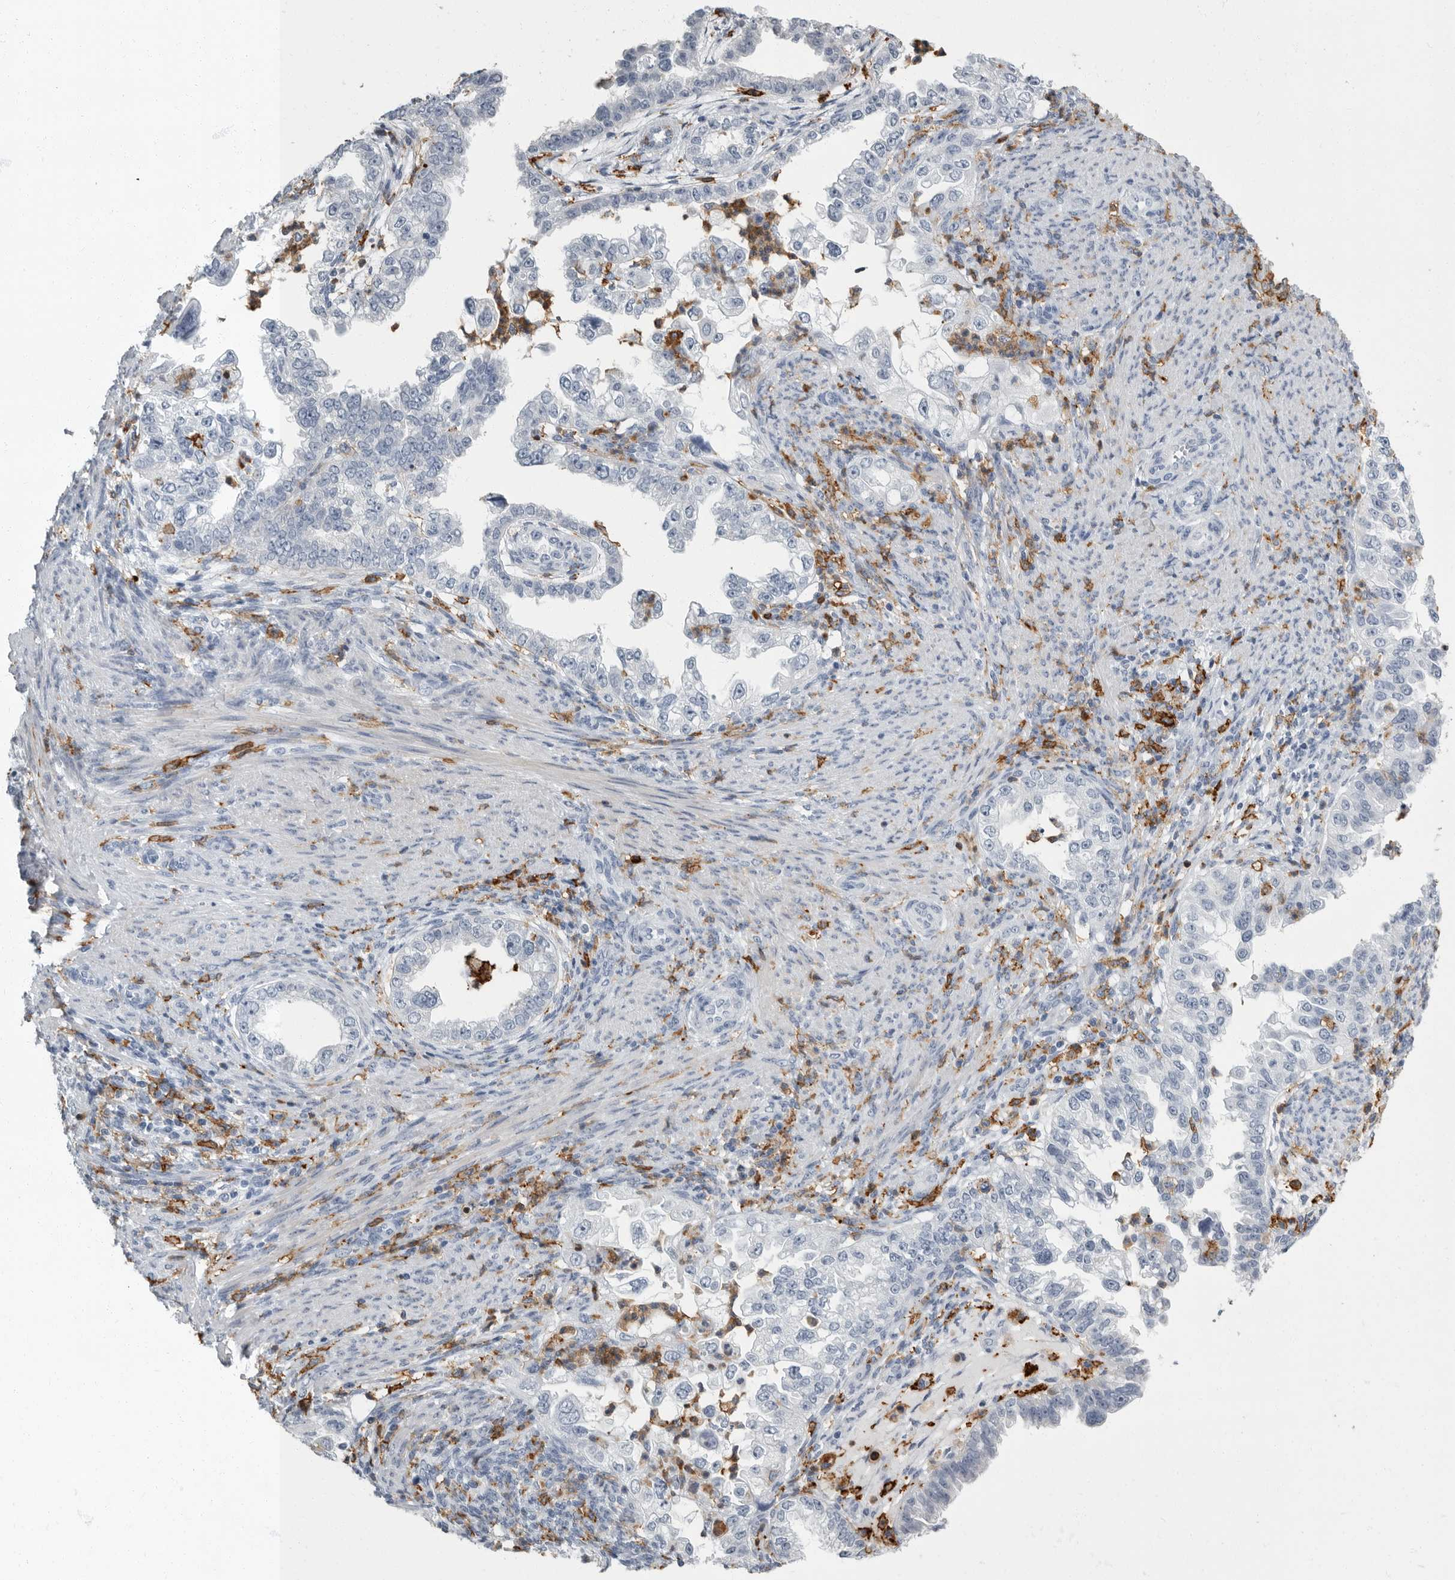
{"staining": {"intensity": "negative", "quantity": "none", "location": "none"}, "tissue": "endometrial cancer", "cell_type": "Tumor cells", "image_type": "cancer", "snomed": [{"axis": "morphology", "description": "Adenocarcinoma, NOS"}, {"axis": "topography", "description": "Endometrium"}], "caption": "There is no significant expression in tumor cells of endometrial cancer. Nuclei are stained in blue.", "gene": "FCER1G", "patient": {"sex": "female", "age": 85}}